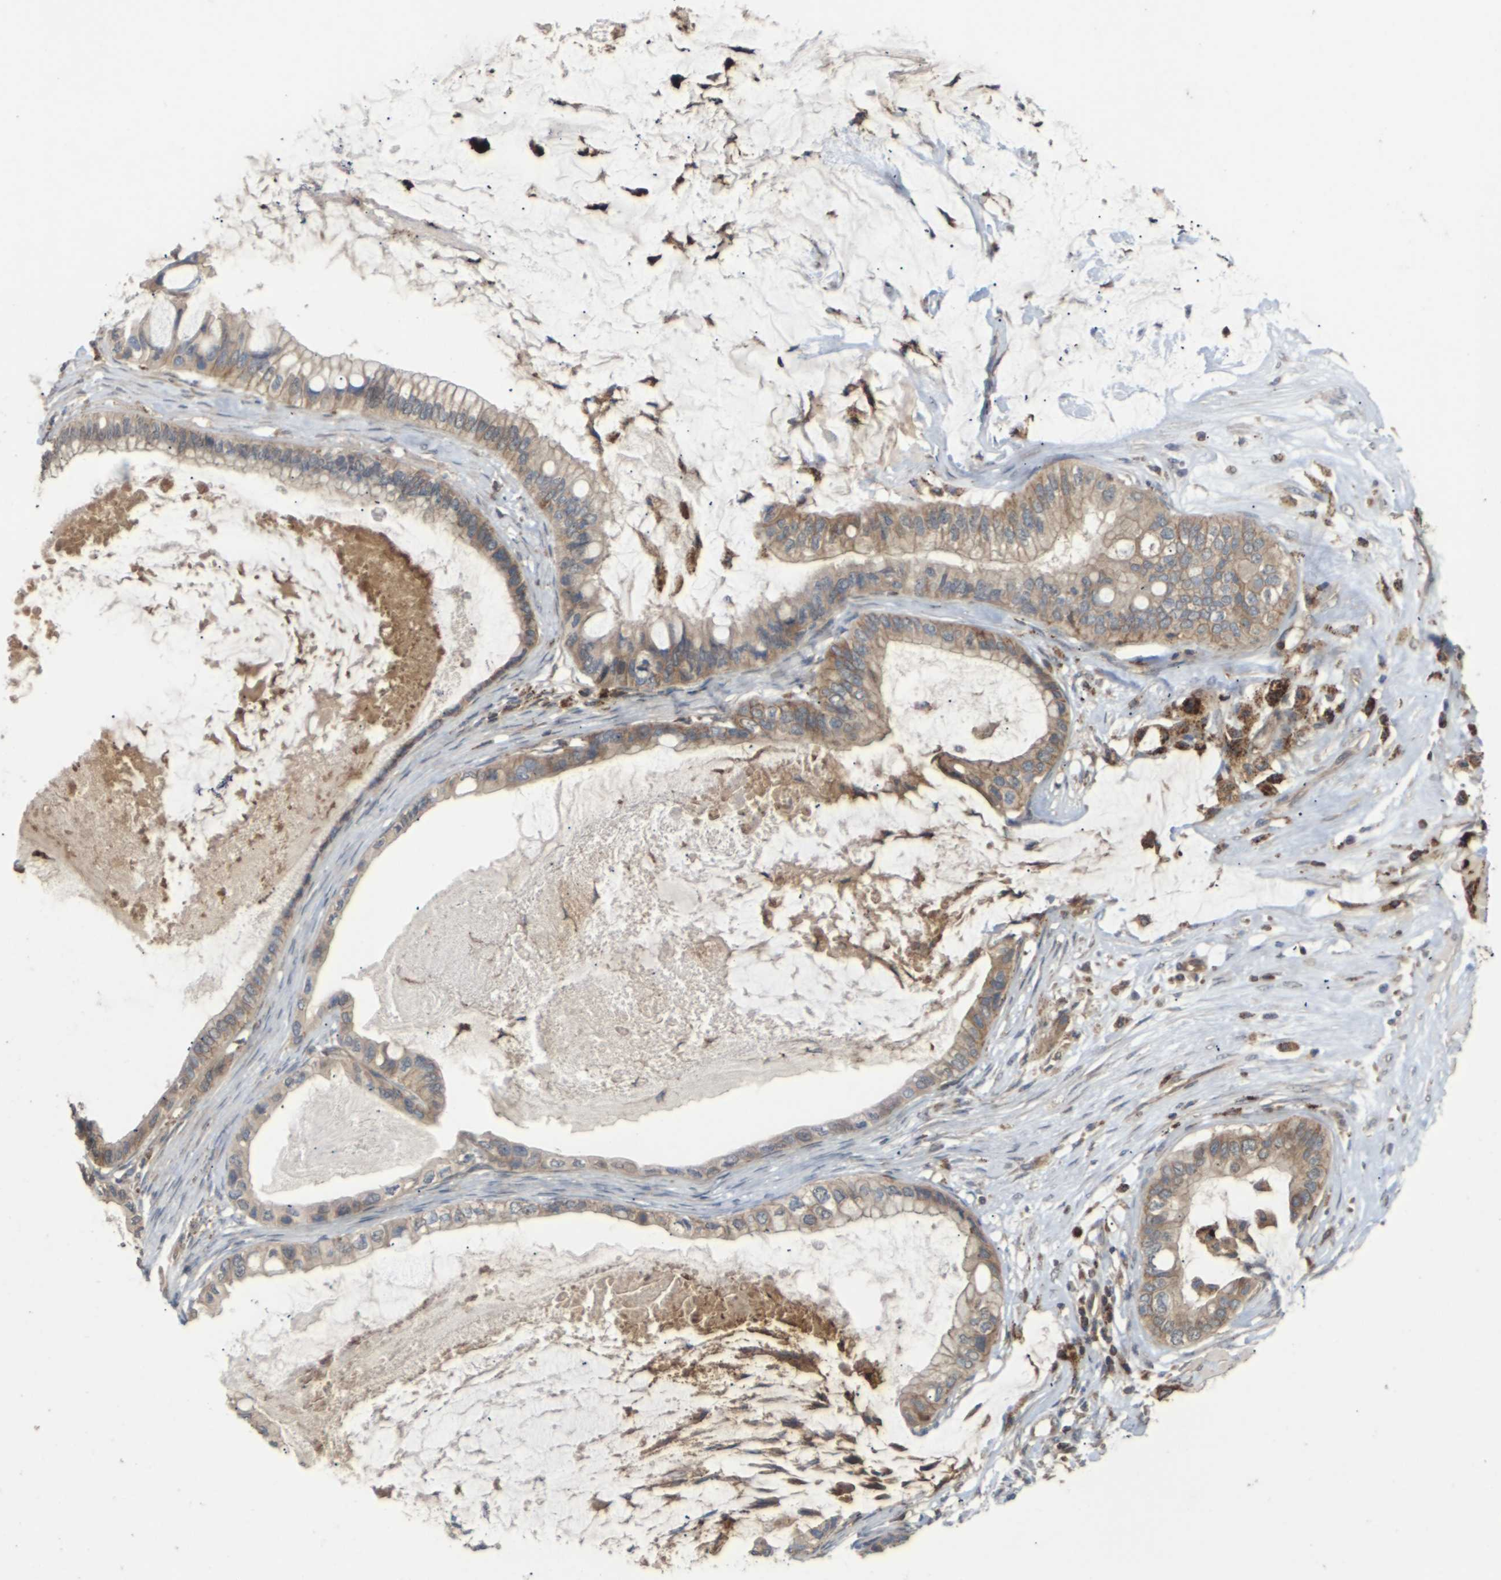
{"staining": {"intensity": "moderate", "quantity": ">75%", "location": "cytoplasmic/membranous"}, "tissue": "ovarian cancer", "cell_type": "Tumor cells", "image_type": "cancer", "snomed": [{"axis": "morphology", "description": "Cystadenocarcinoma, mucinous, NOS"}, {"axis": "topography", "description": "Ovary"}], "caption": "Mucinous cystadenocarcinoma (ovarian) was stained to show a protein in brown. There is medium levels of moderate cytoplasmic/membranous staining in approximately >75% of tumor cells.", "gene": "KSR1", "patient": {"sex": "female", "age": 80}}